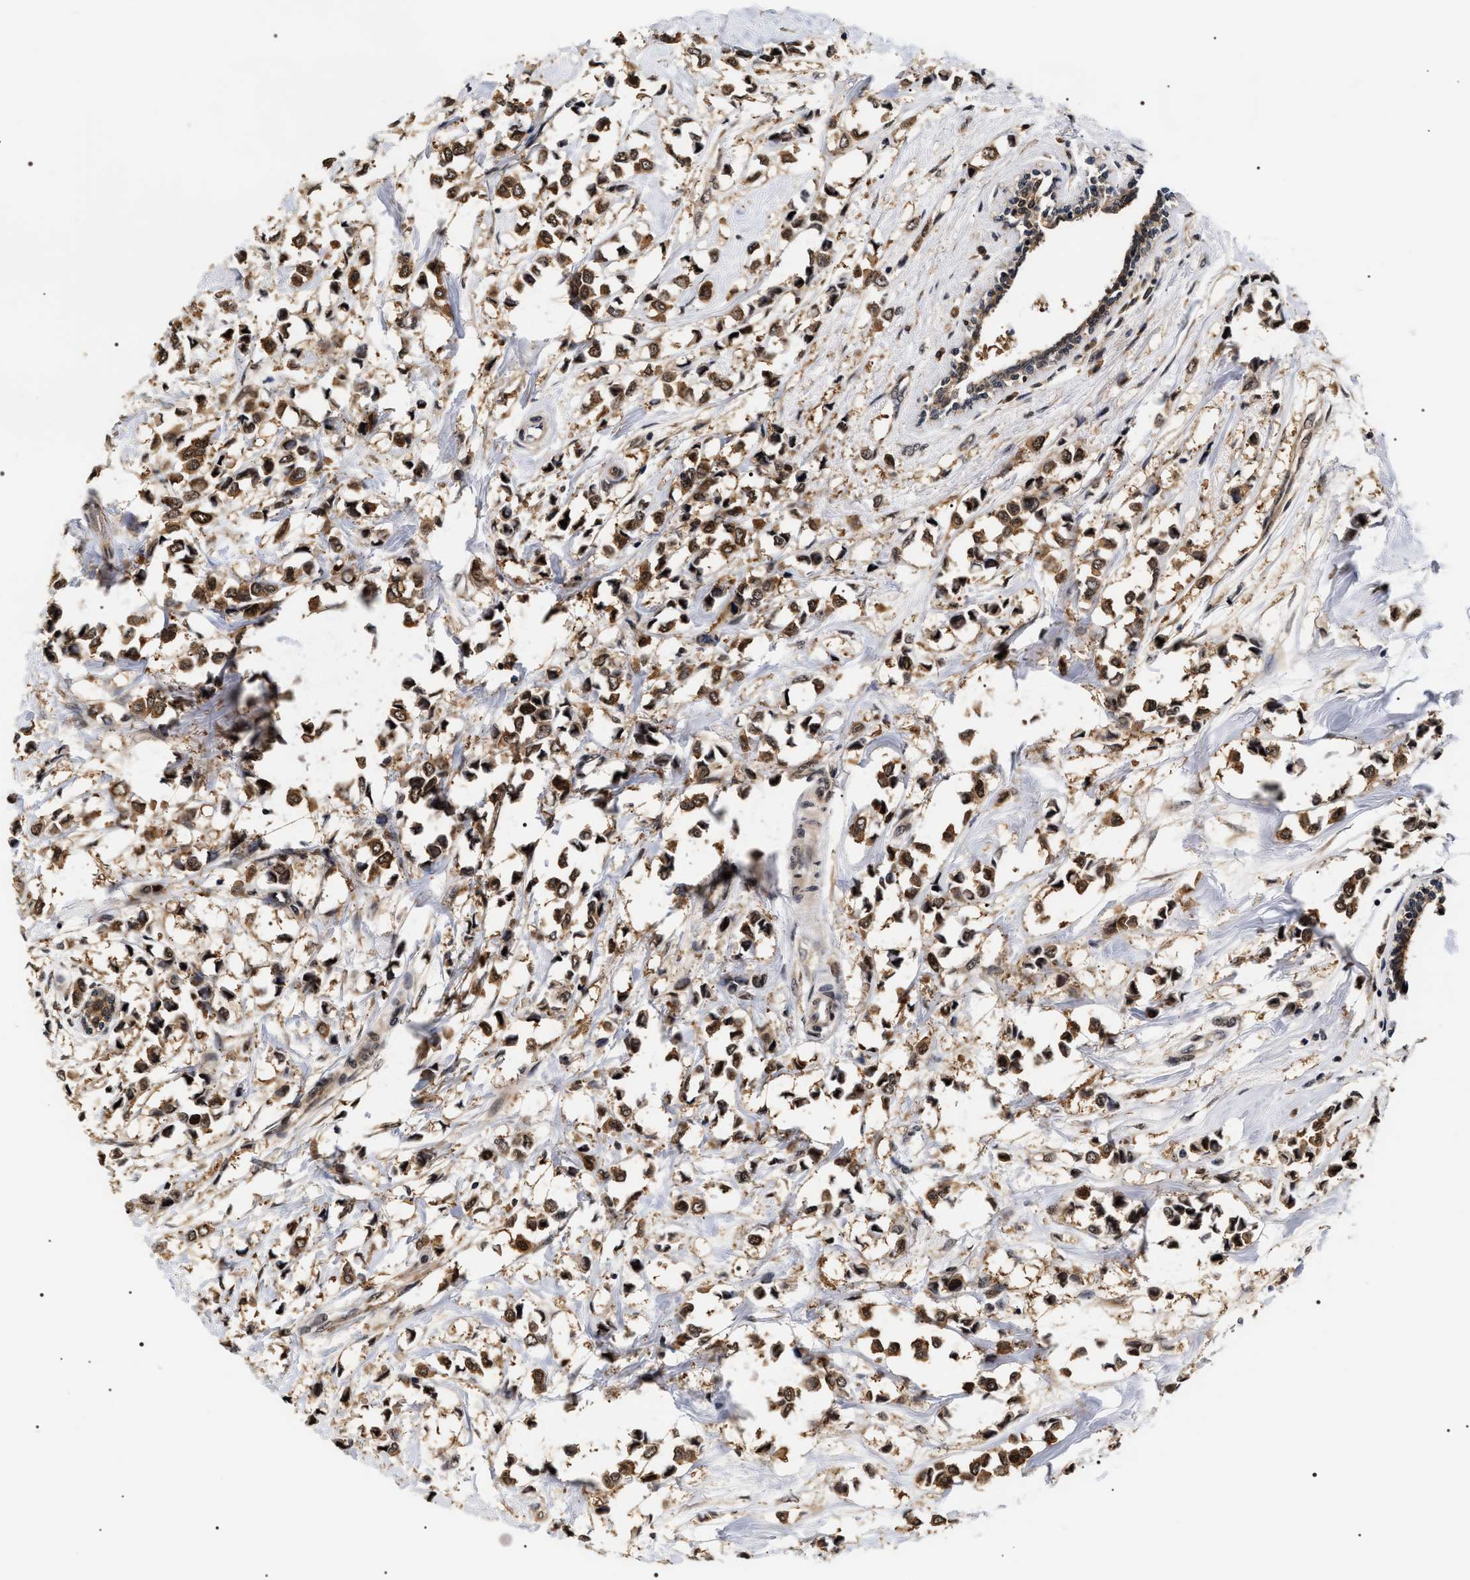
{"staining": {"intensity": "moderate", "quantity": ">75%", "location": "cytoplasmic/membranous,nuclear"}, "tissue": "breast cancer", "cell_type": "Tumor cells", "image_type": "cancer", "snomed": [{"axis": "morphology", "description": "Lobular carcinoma"}, {"axis": "topography", "description": "Breast"}], "caption": "Breast lobular carcinoma stained for a protein reveals moderate cytoplasmic/membranous and nuclear positivity in tumor cells.", "gene": "BAG6", "patient": {"sex": "female", "age": 51}}